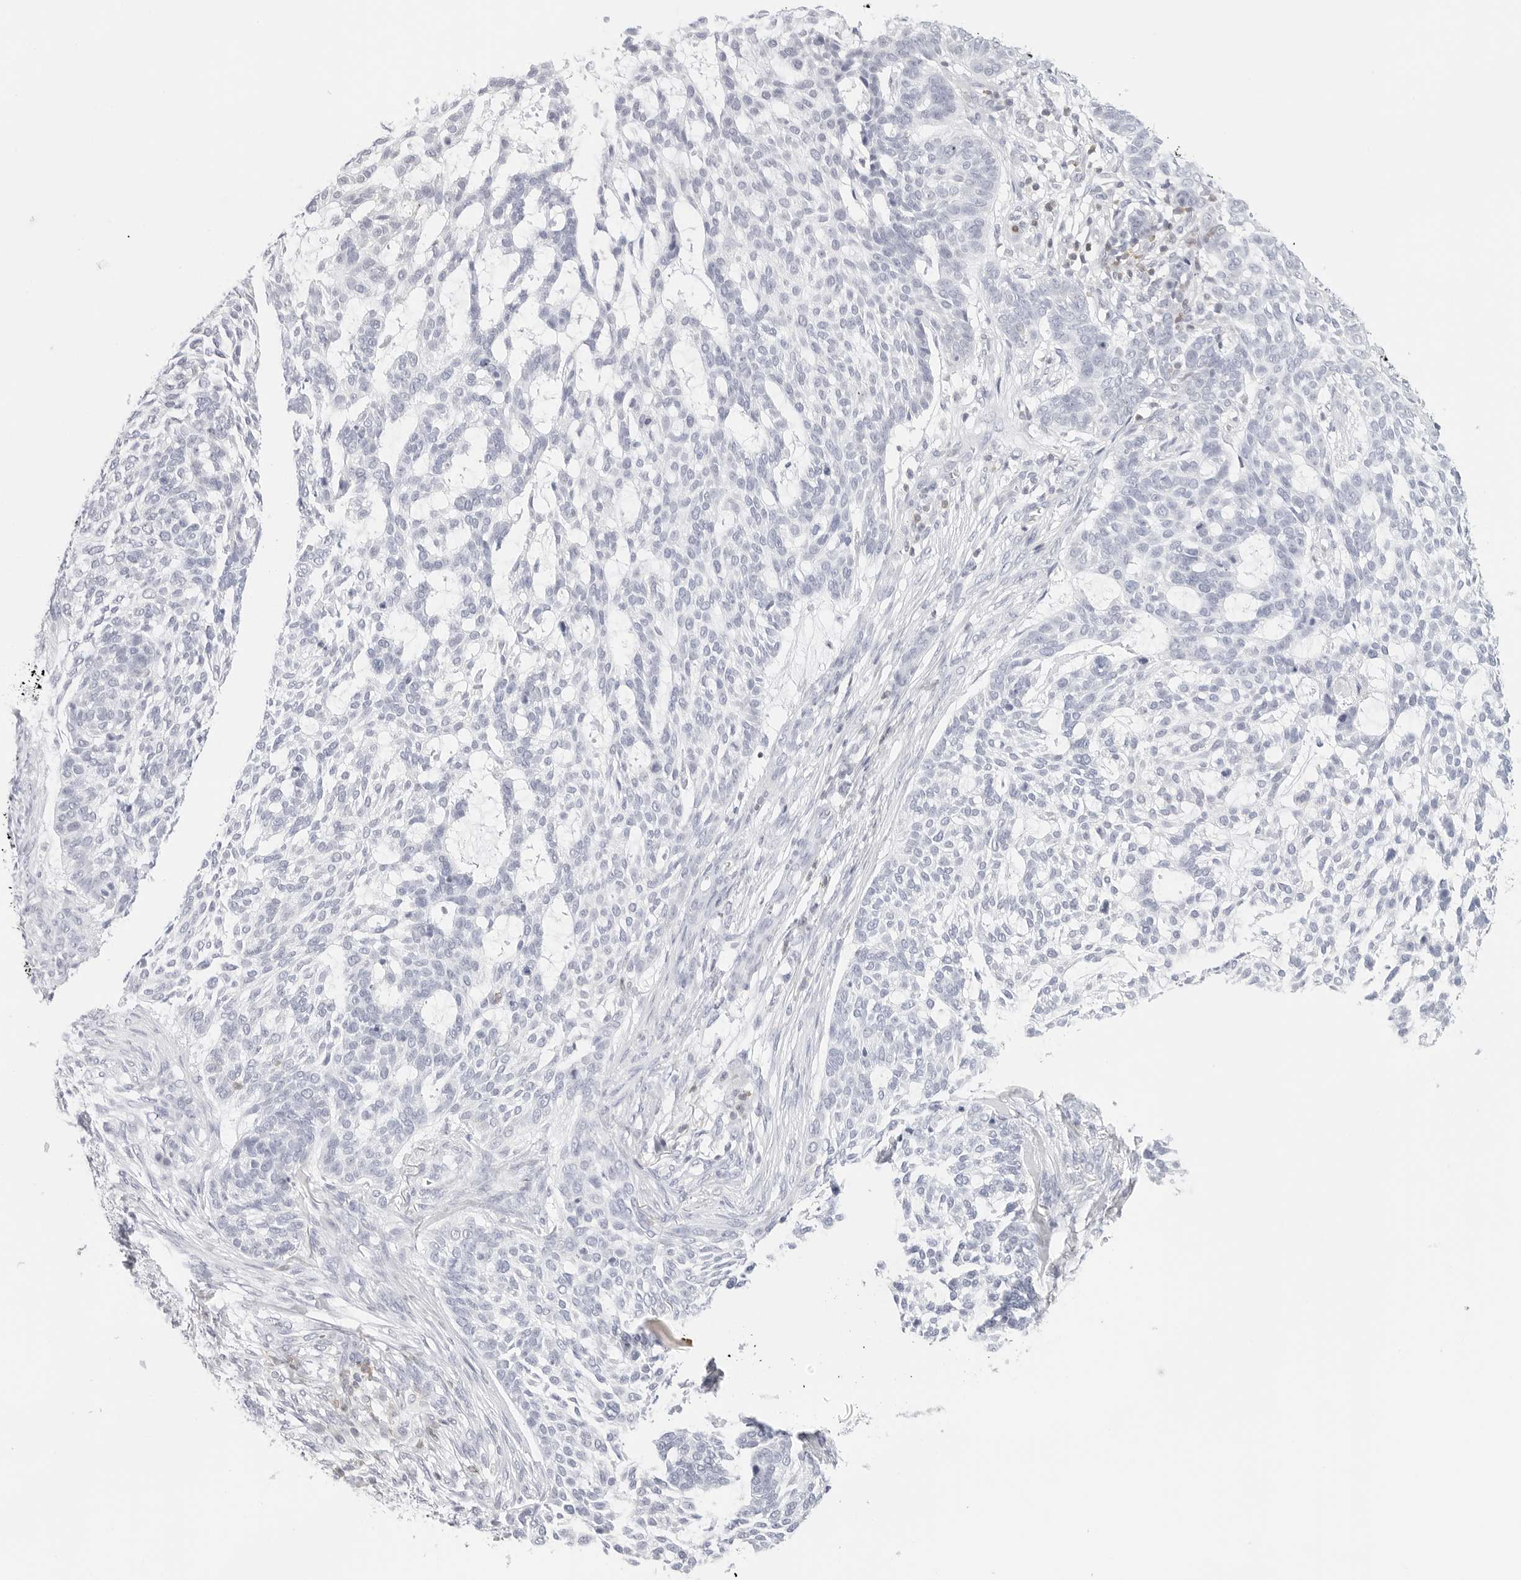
{"staining": {"intensity": "negative", "quantity": "none", "location": "none"}, "tissue": "skin cancer", "cell_type": "Tumor cells", "image_type": "cancer", "snomed": [{"axis": "morphology", "description": "Basal cell carcinoma"}, {"axis": "topography", "description": "Skin"}], "caption": "Image shows no protein expression in tumor cells of skin basal cell carcinoma tissue.", "gene": "SLC9A3R1", "patient": {"sex": "female", "age": 64}}